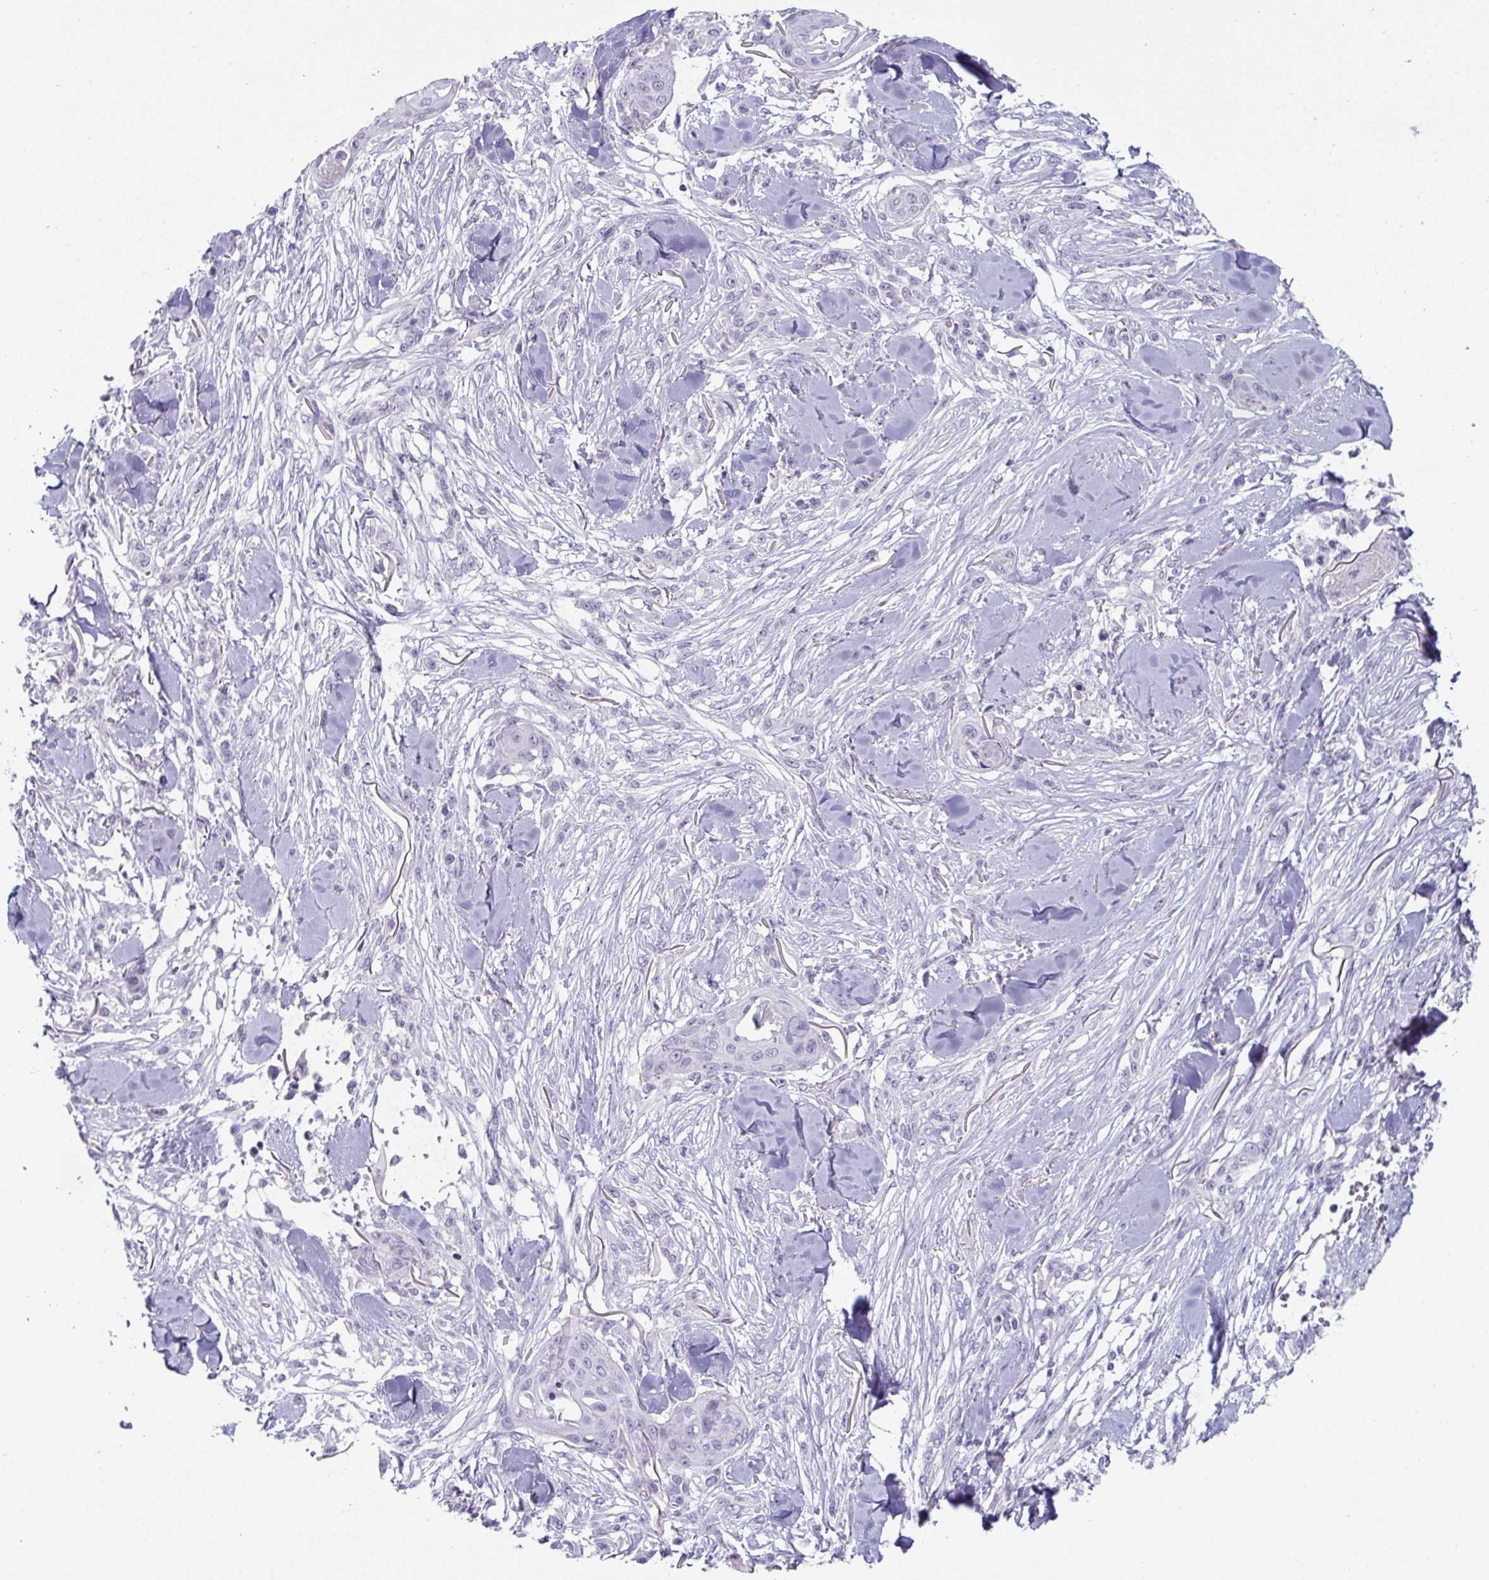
{"staining": {"intensity": "negative", "quantity": "none", "location": "none"}, "tissue": "skin cancer", "cell_type": "Tumor cells", "image_type": "cancer", "snomed": [{"axis": "morphology", "description": "Squamous cell carcinoma, NOS"}, {"axis": "topography", "description": "Skin"}], "caption": "Photomicrograph shows no significant protein staining in tumor cells of skin squamous cell carcinoma. The staining was performed using DAB to visualize the protein expression in brown, while the nuclei were stained in blue with hematoxylin (Magnification: 20x).", "gene": "VSIG10L", "patient": {"sex": "female", "age": 59}}